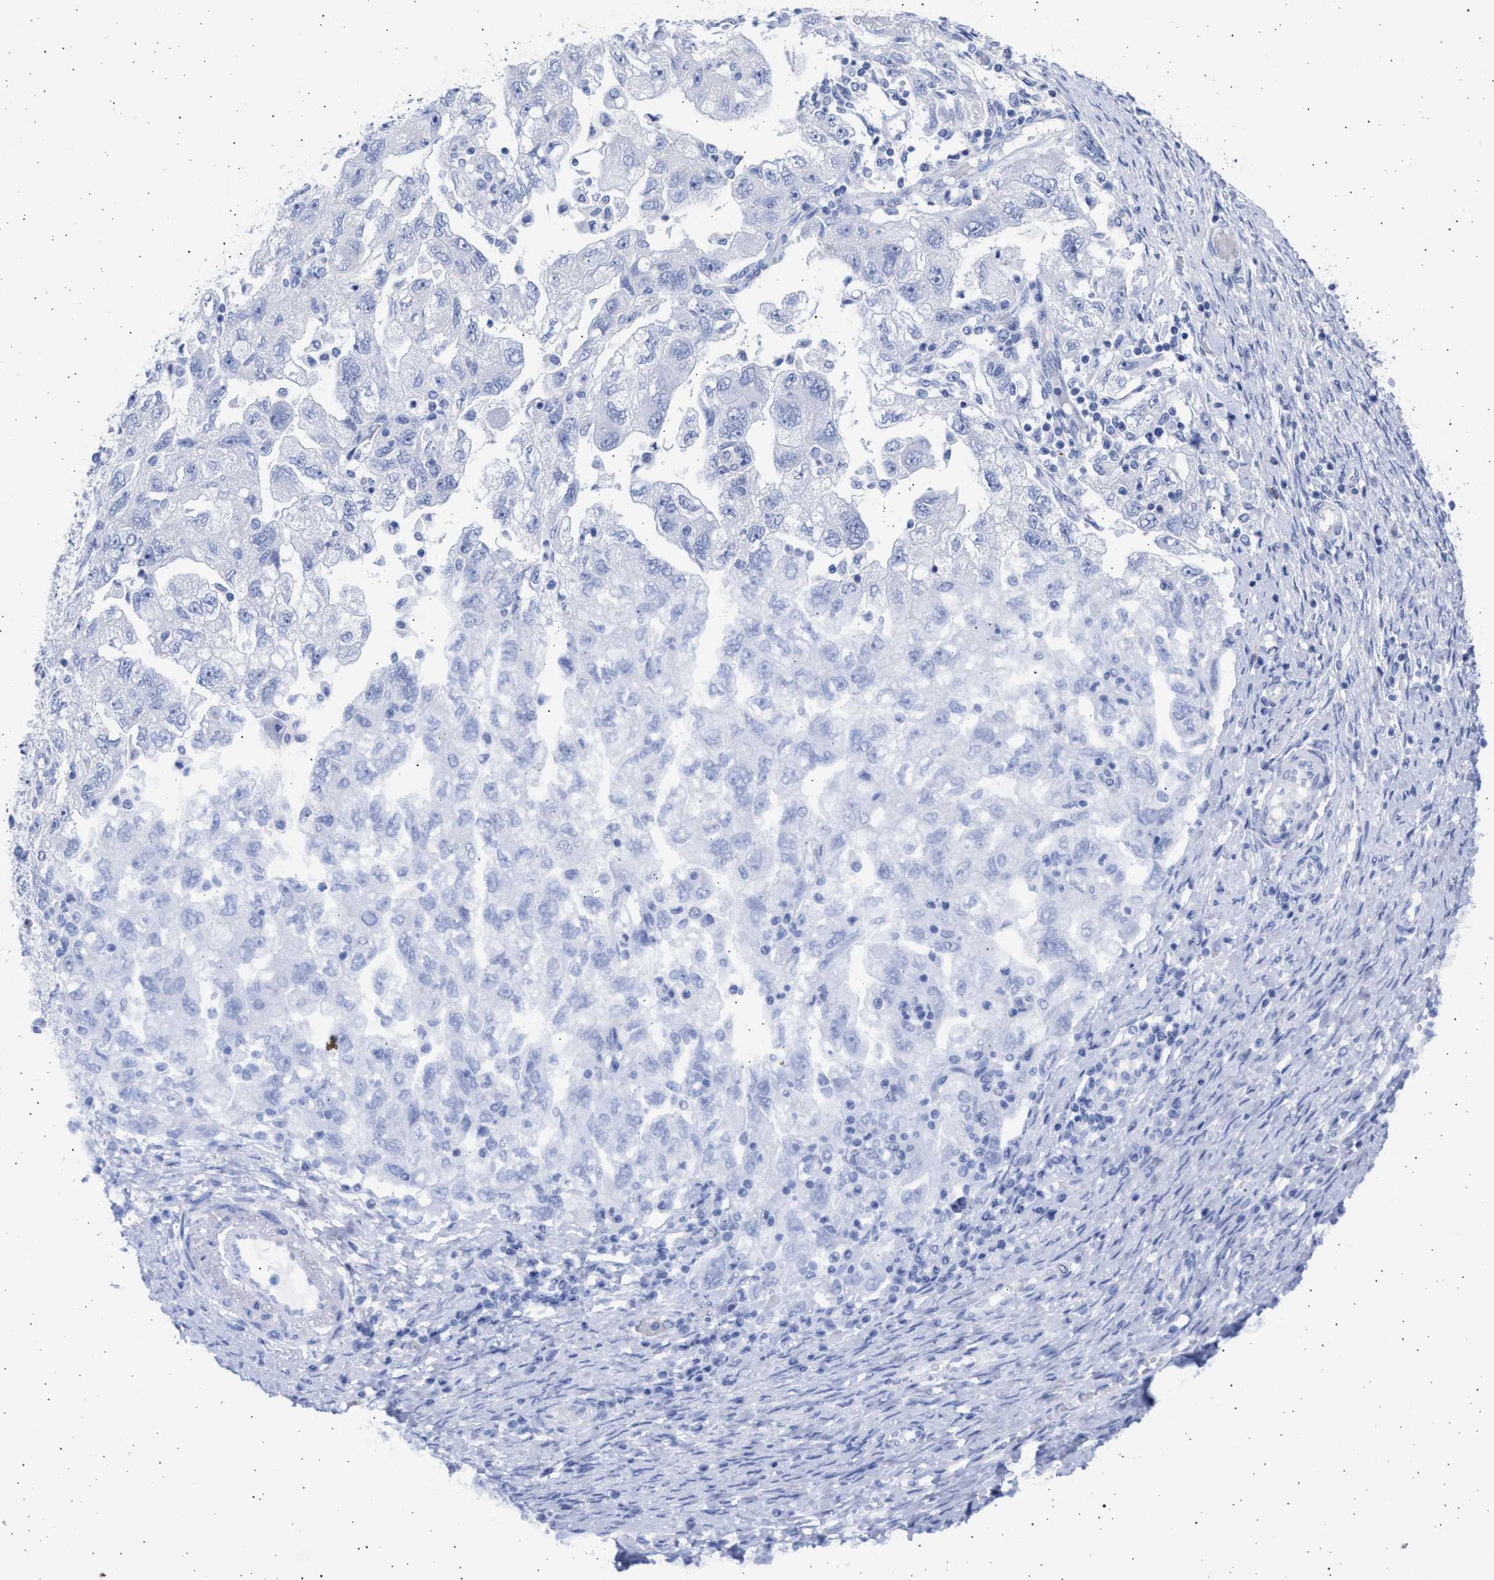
{"staining": {"intensity": "negative", "quantity": "none", "location": "none"}, "tissue": "ovarian cancer", "cell_type": "Tumor cells", "image_type": "cancer", "snomed": [{"axis": "morphology", "description": "Carcinoma, NOS"}, {"axis": "morphology", "description": "Cystadenocarcinoma, serous, NOS"}, {"axis": "topography", "description": "Ovary"}], "caption": "The image reveals no significant expression in tumor cells of ovarian cancer. (Stains: DAB immunohistochemistry with hematoxylin counter stain, Microscopy: brightfield microscopy at high magnification).", "gene": "ALDOC", "patient": {"sex": "female", "age": 69}}